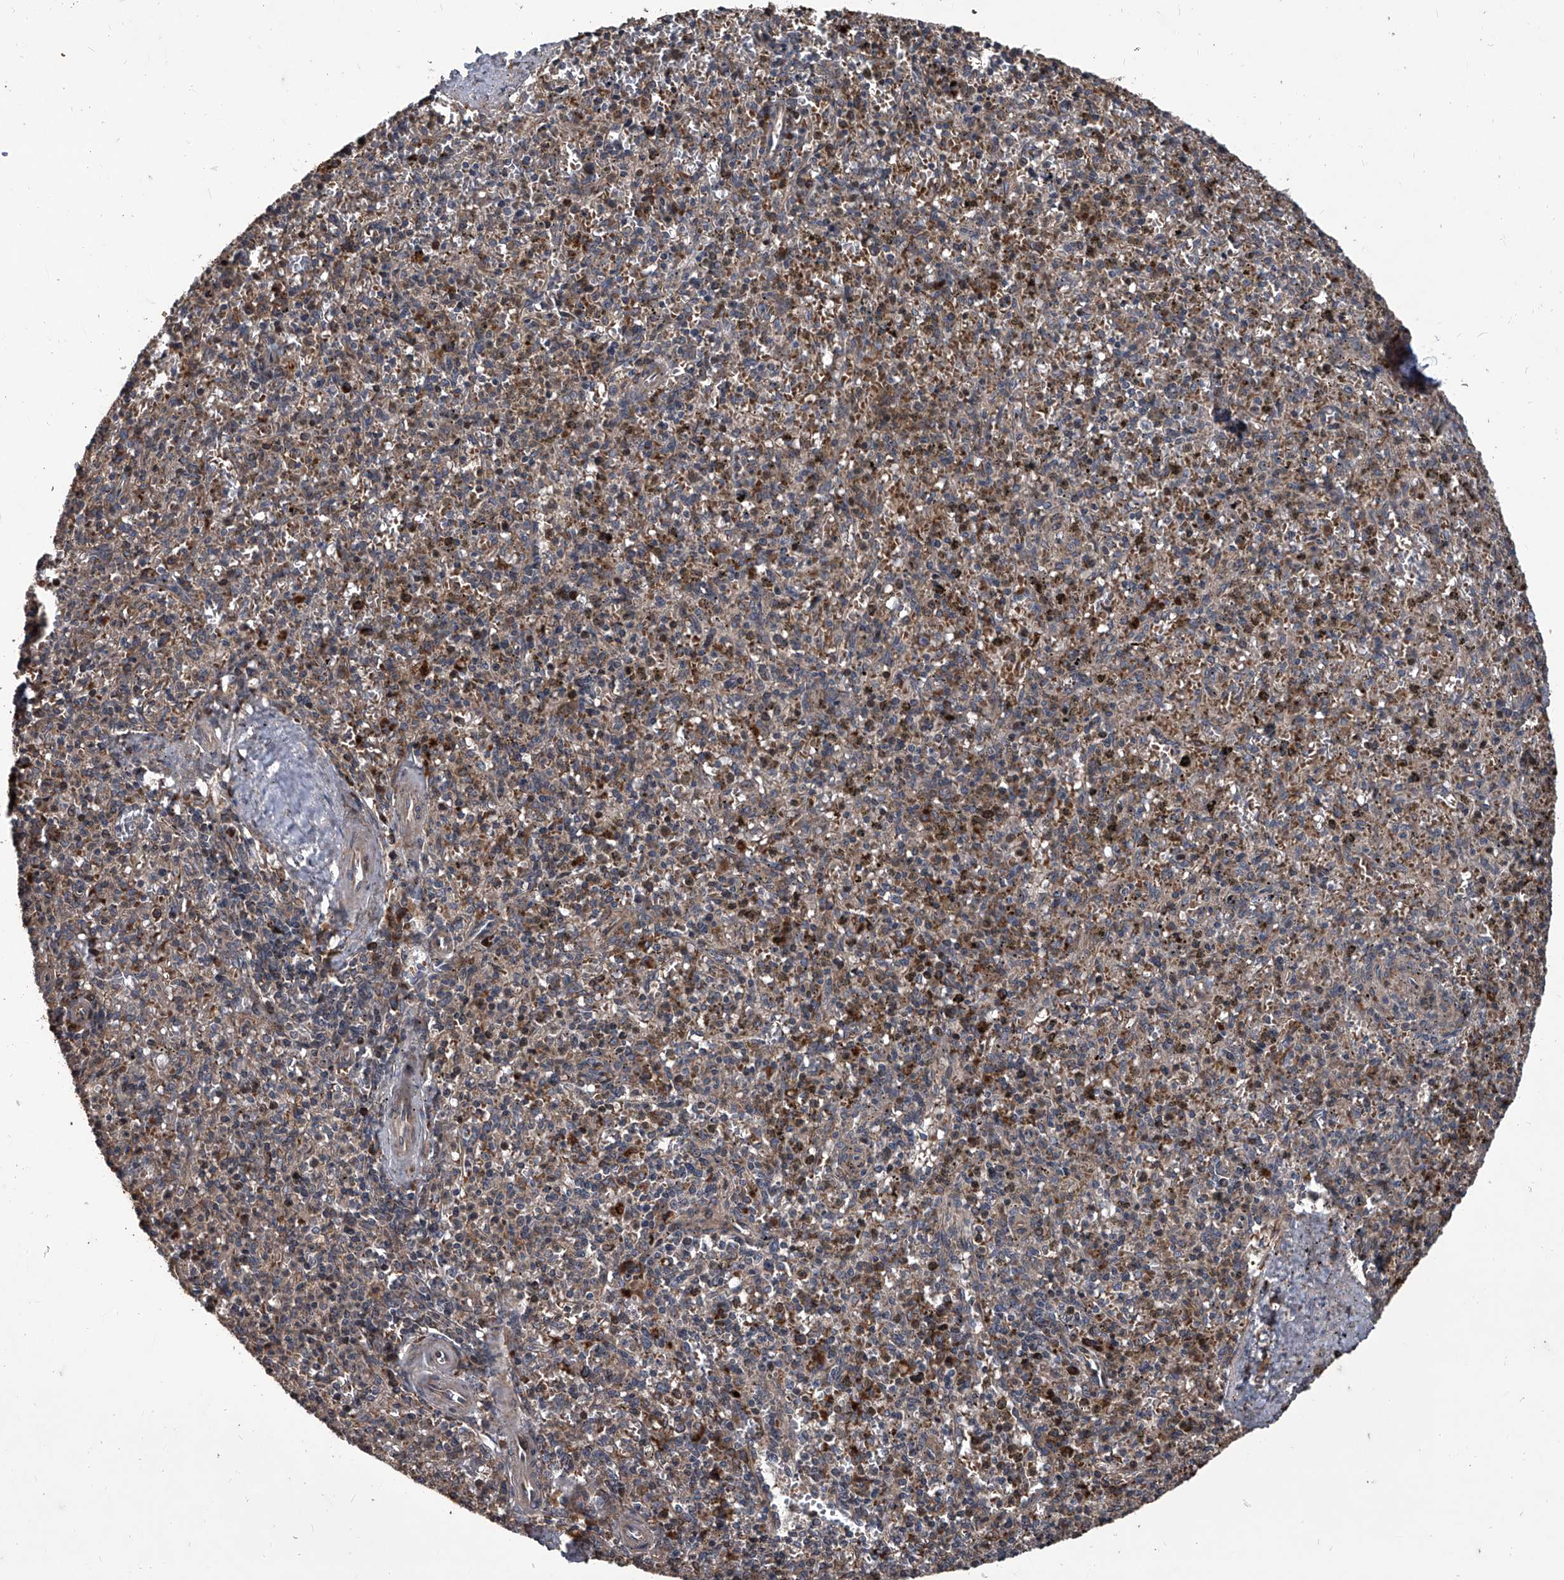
{"staining": {"intensity": "moderate", "quantity": "<25%", "location": "cytoplasmic/membranous"}, "tissue": "spleen", "cell_type": "Cells in red pulp", "image_type": "normal", "snomed": [{"axis": "morphology", "description": "Normal tissue, NOS"}, {"axis": "topography", "description": "Spleen"}], "caption": "Brown immunohistochemical staining in benign human spleen displays moderate cytoplasmic/membranous staining in approximately <25% of cells in red pulp. (DAB IHC, brown staining for protein, blue staining for nuclei).", "gene": "EVA1C", "patient": {"sex": "male", "age": 72}}